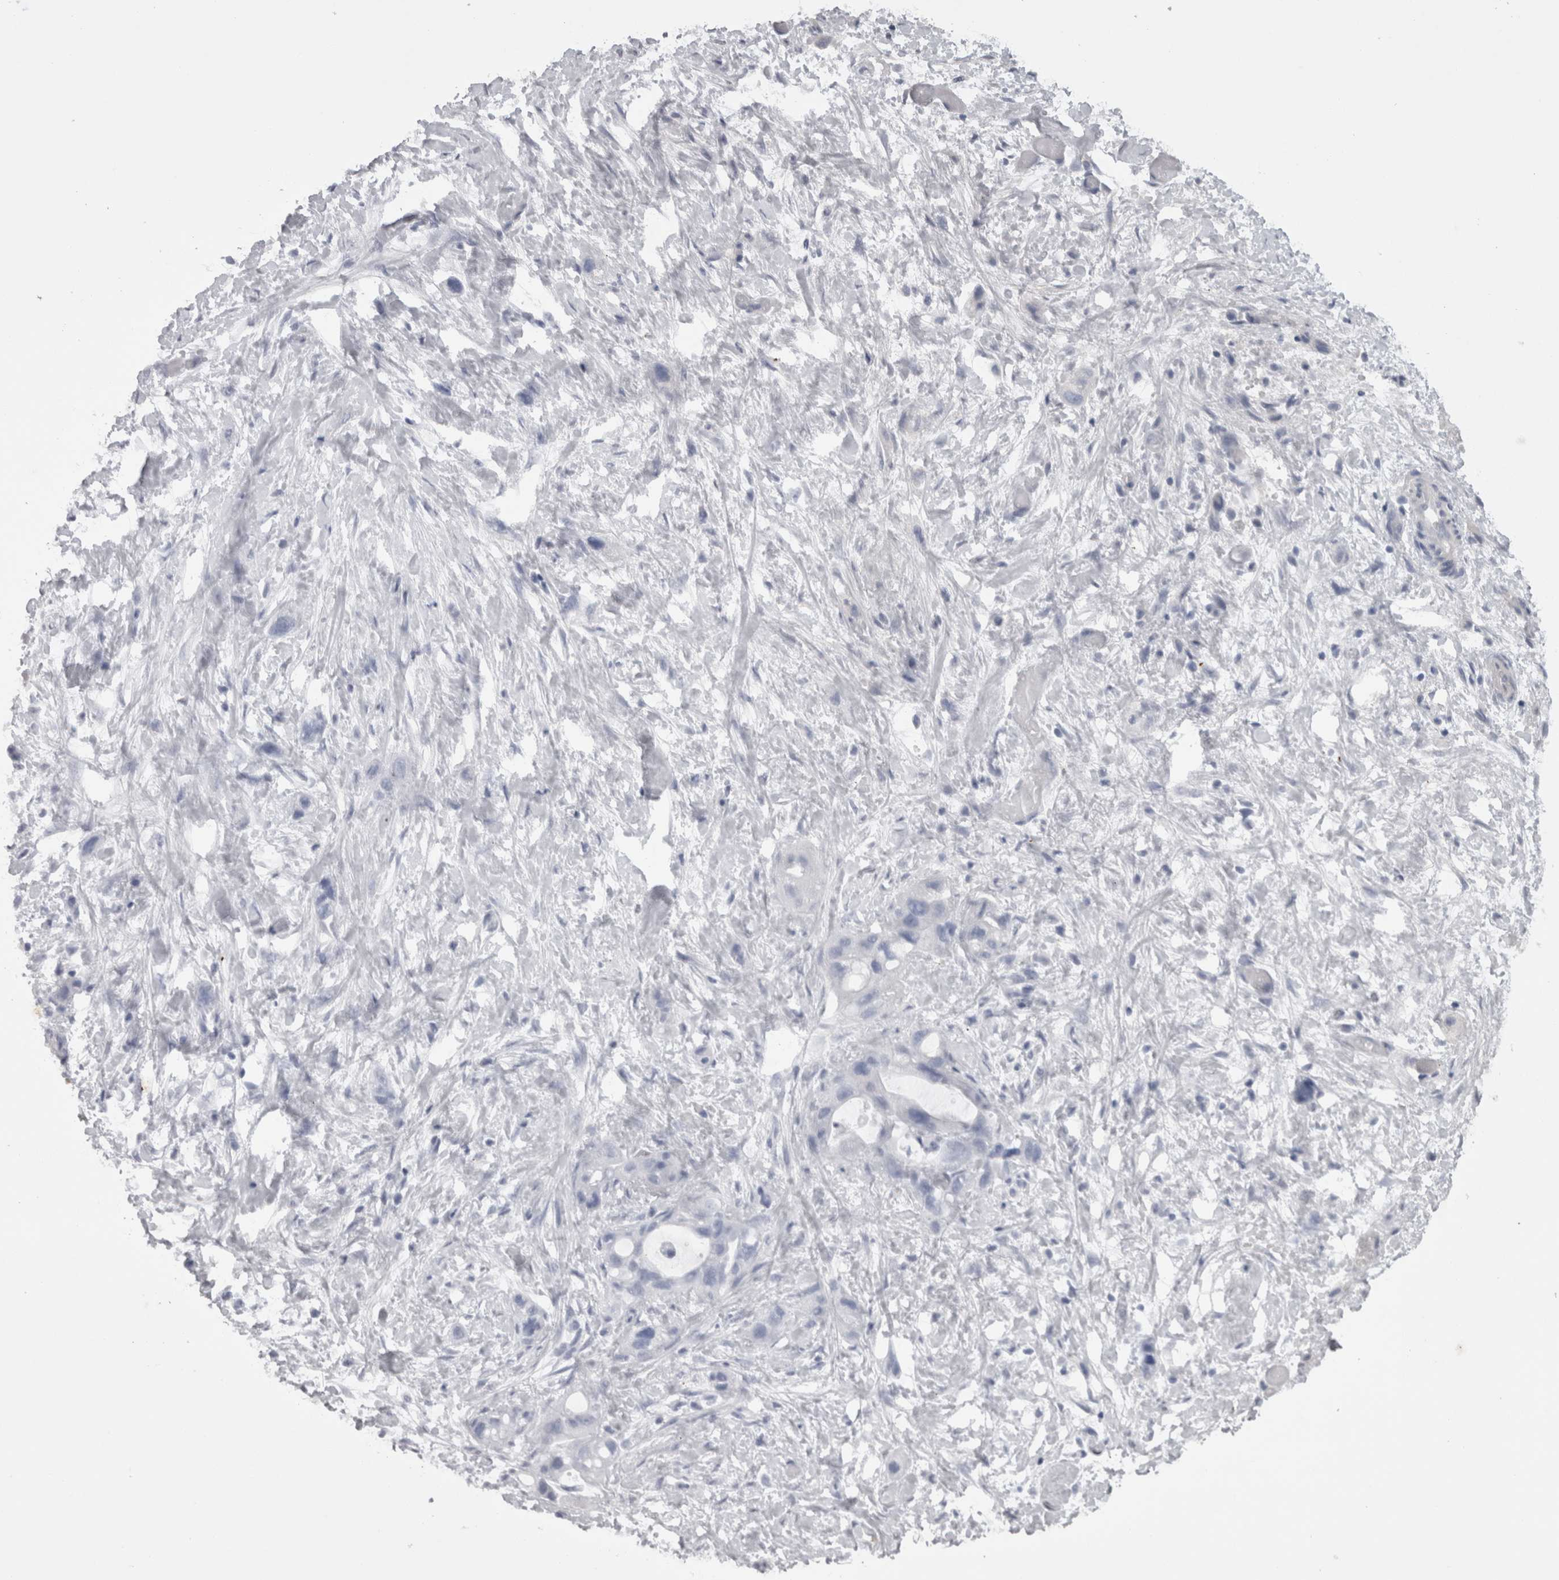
{"staining": {"intensity": "negative", "quantity": "none", "location": "none"}, "tissue": "stomach cancer", "cell_type": "Tumor cells", "image_type": "cancer", "snomed": [{"axis": "morphology", "description": "Adenocarcinoma, NOS"}, {"axis": "topography", "description": "Stomach"}, {"axis": "topography", "description": "Stomach, lower"}], "caption": "High magnification brightfield microscopy of stomach adenocarcinoma stained with DAB (brown) and counterstained with hematoxylin (blue): tumor cells show no significant staining.", "gene": "CAMK2D", "patient": {"sex": "female", "age": 48}}